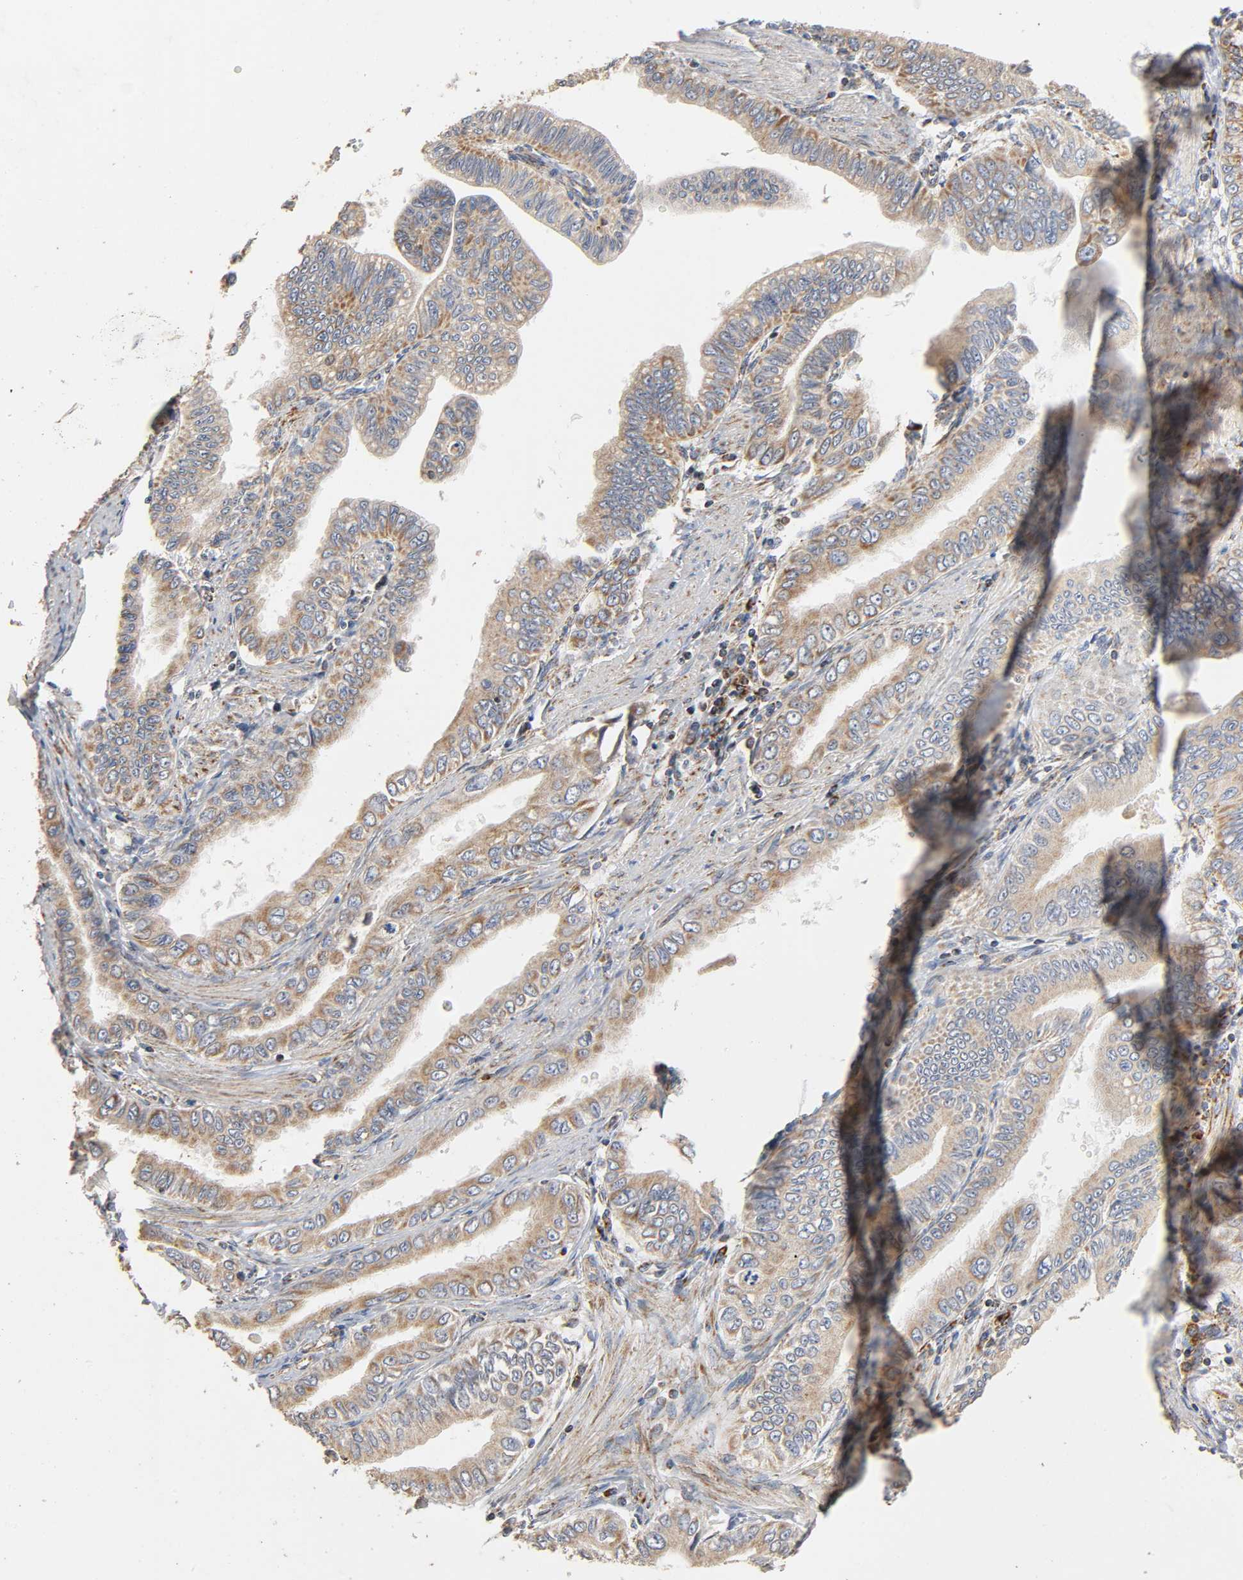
{"staining": {"intensity": "moderate", "quantity": ">75%", "location": "cytoplasmic/membranous"}, "tissue": "pancreatic cancer", "cell_type": "Tumor cells", "image_type": "cancer", "snomed": [{"axis": "morphology", "description": "Normal tissue, NOS"}, {"axis": "topography", "description": "Lymph node"}], "caption": "Pancreatic cancer stained with a brown dye displays moderate cytoplasmic/membranous positive expression in about >75% of tumor cells.", "gene": "NDUFS3", "patient": {"sex": "male", "age": 50}}